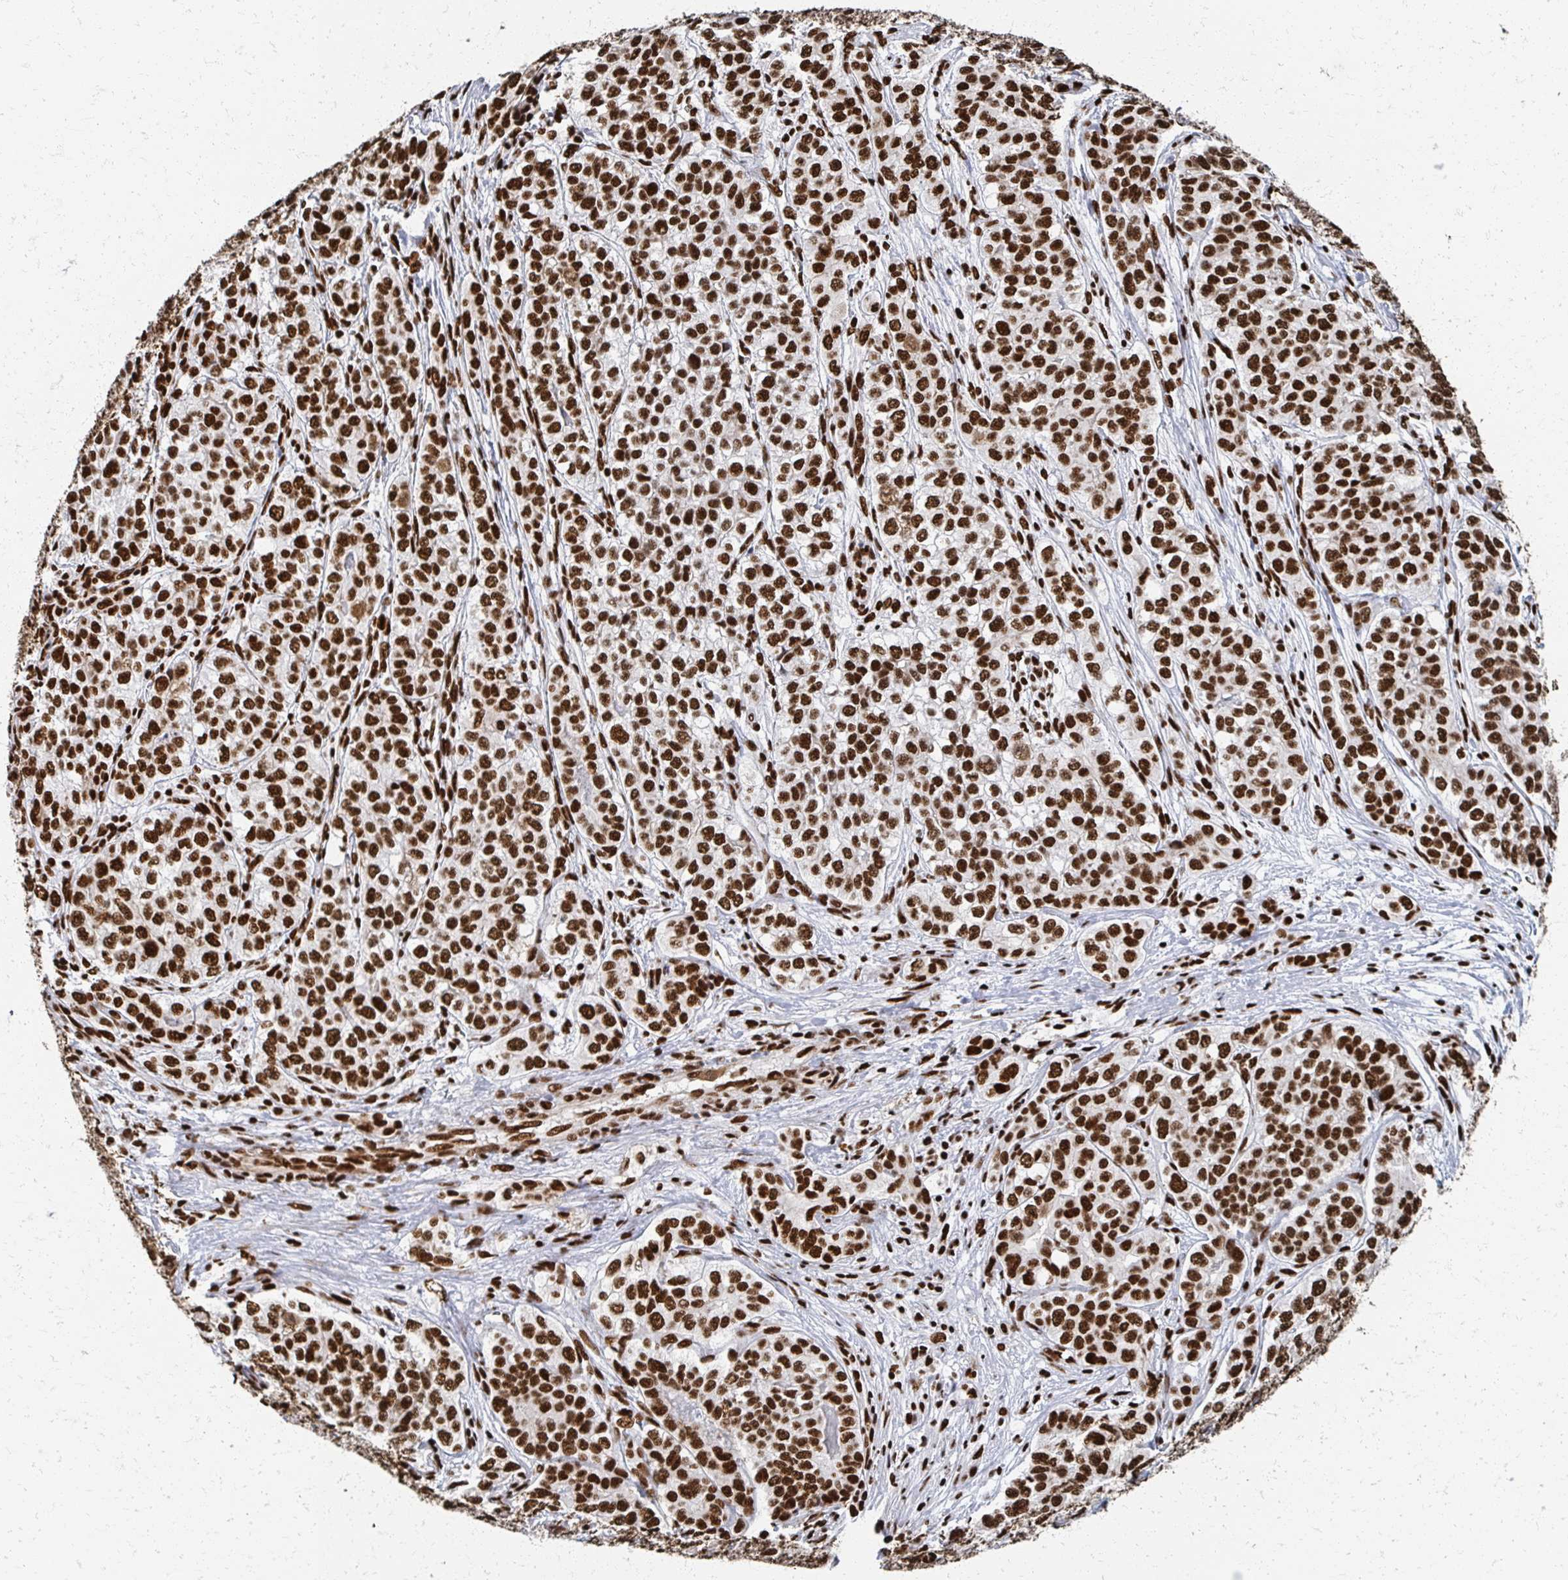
{"staining": {"intensity": "strong", "quantity": ">75%", "location": "nuclear"}, "tissue": "liver cancer", "cell_type": "Tumor cells", "image_type": "cancer", "snomed": [{"axis": "morphology", "description": "Cholangiocarcinoma"}, {"axis": "topography", "description": "Liver"}], "caption": "There is high levels of strong nuclear expression in tumor cells of liver cancer (cholangiocarcinoma), as demonstrated by immunohistochemical staining (brown color).", "gene": "RBBP7", "patient": {"sex": "male", "age": 56}}